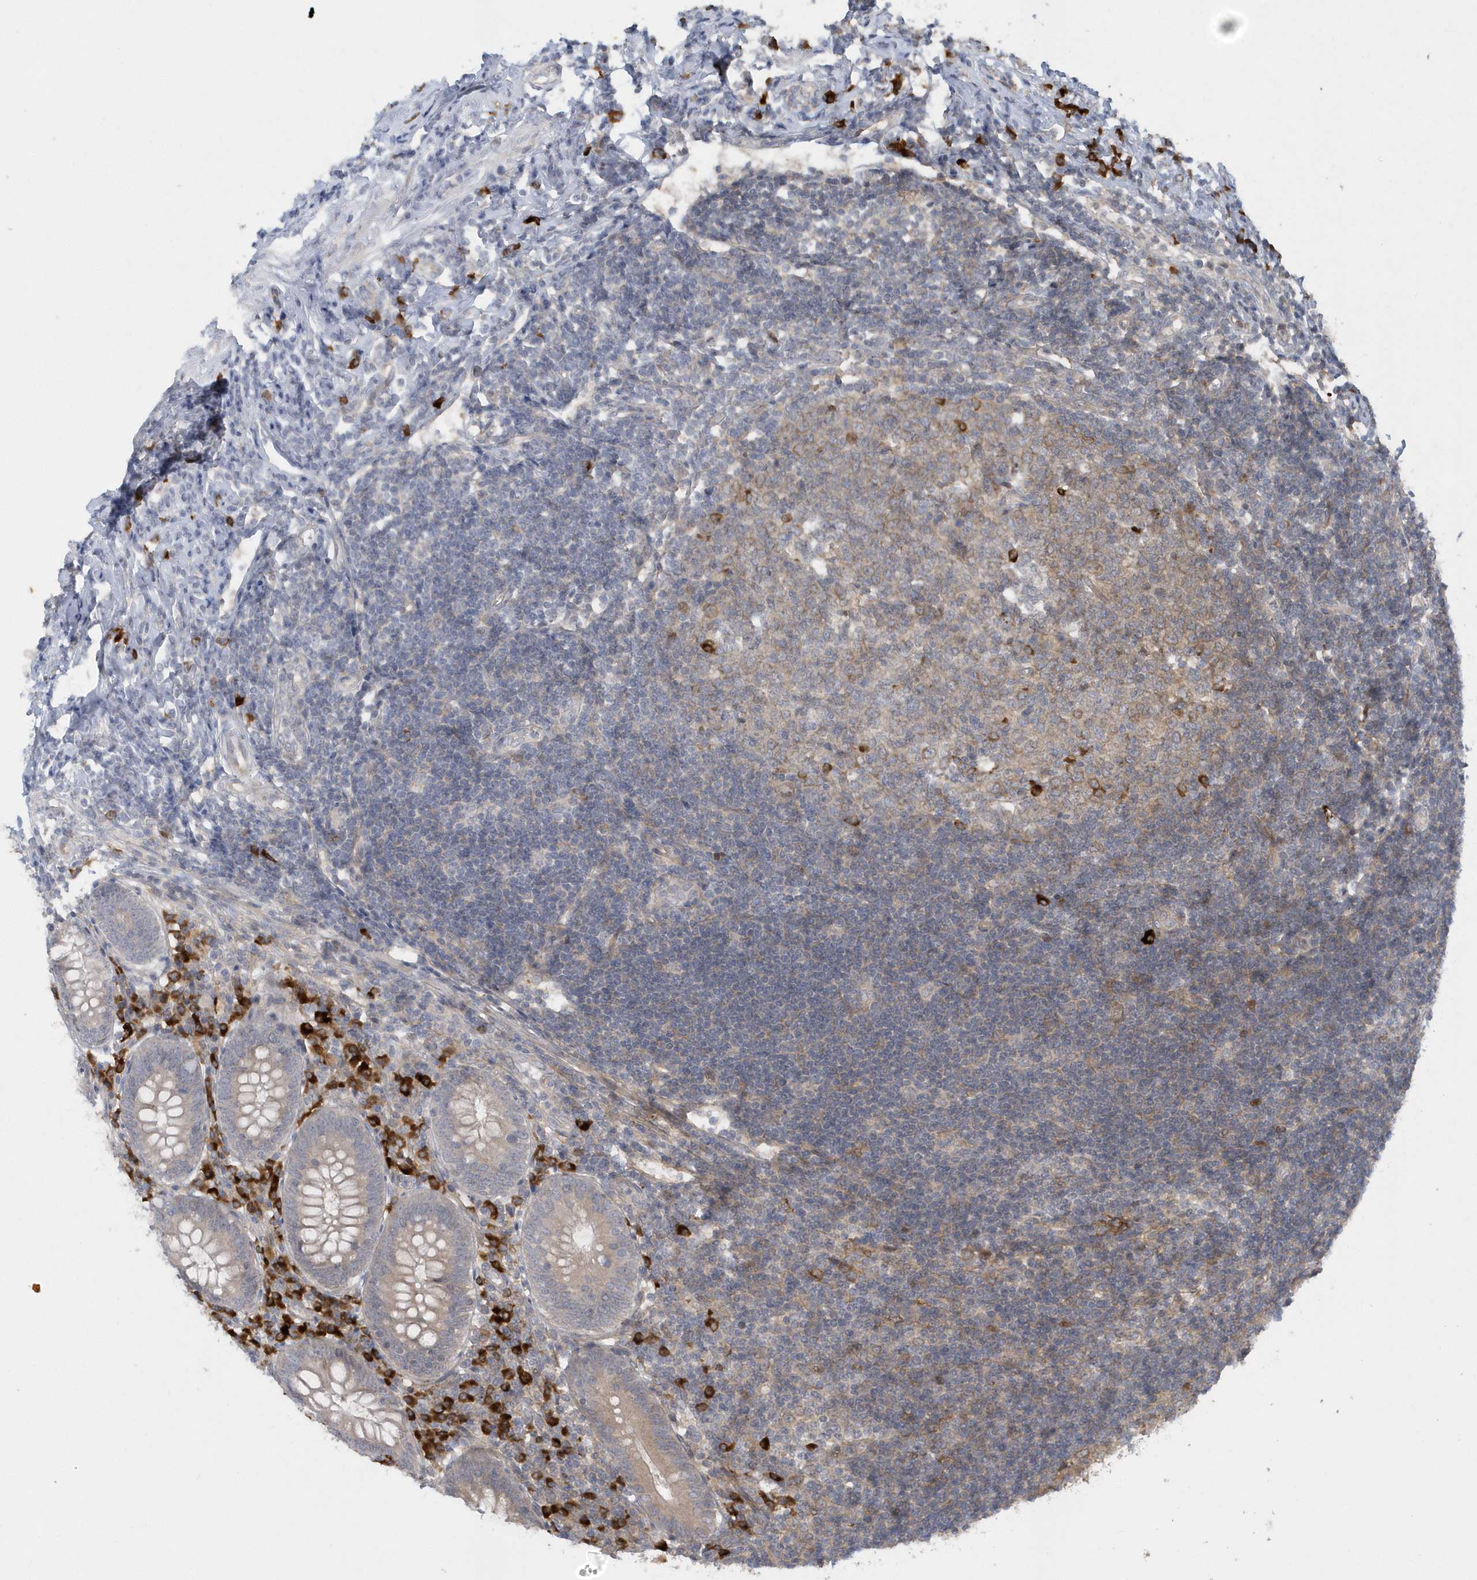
{"staining": {"intensity": "negative", "quantity": "none", "location": "none"}, "tissue": "appendix", "cell_type": "Glandular cells", "image_type": "normal", "snomed": [{"axis": "morphology", "description": "Normal tissue, NOS"}, {"axis": "topography", "description": "Appendix"}], "caption": "Appendix stained for a protein using immunohistochemistry (IHC) reveals no expression glandular cells.", "gene": "HERPUD1", "patient": {"sex": "female", "age": 54}}